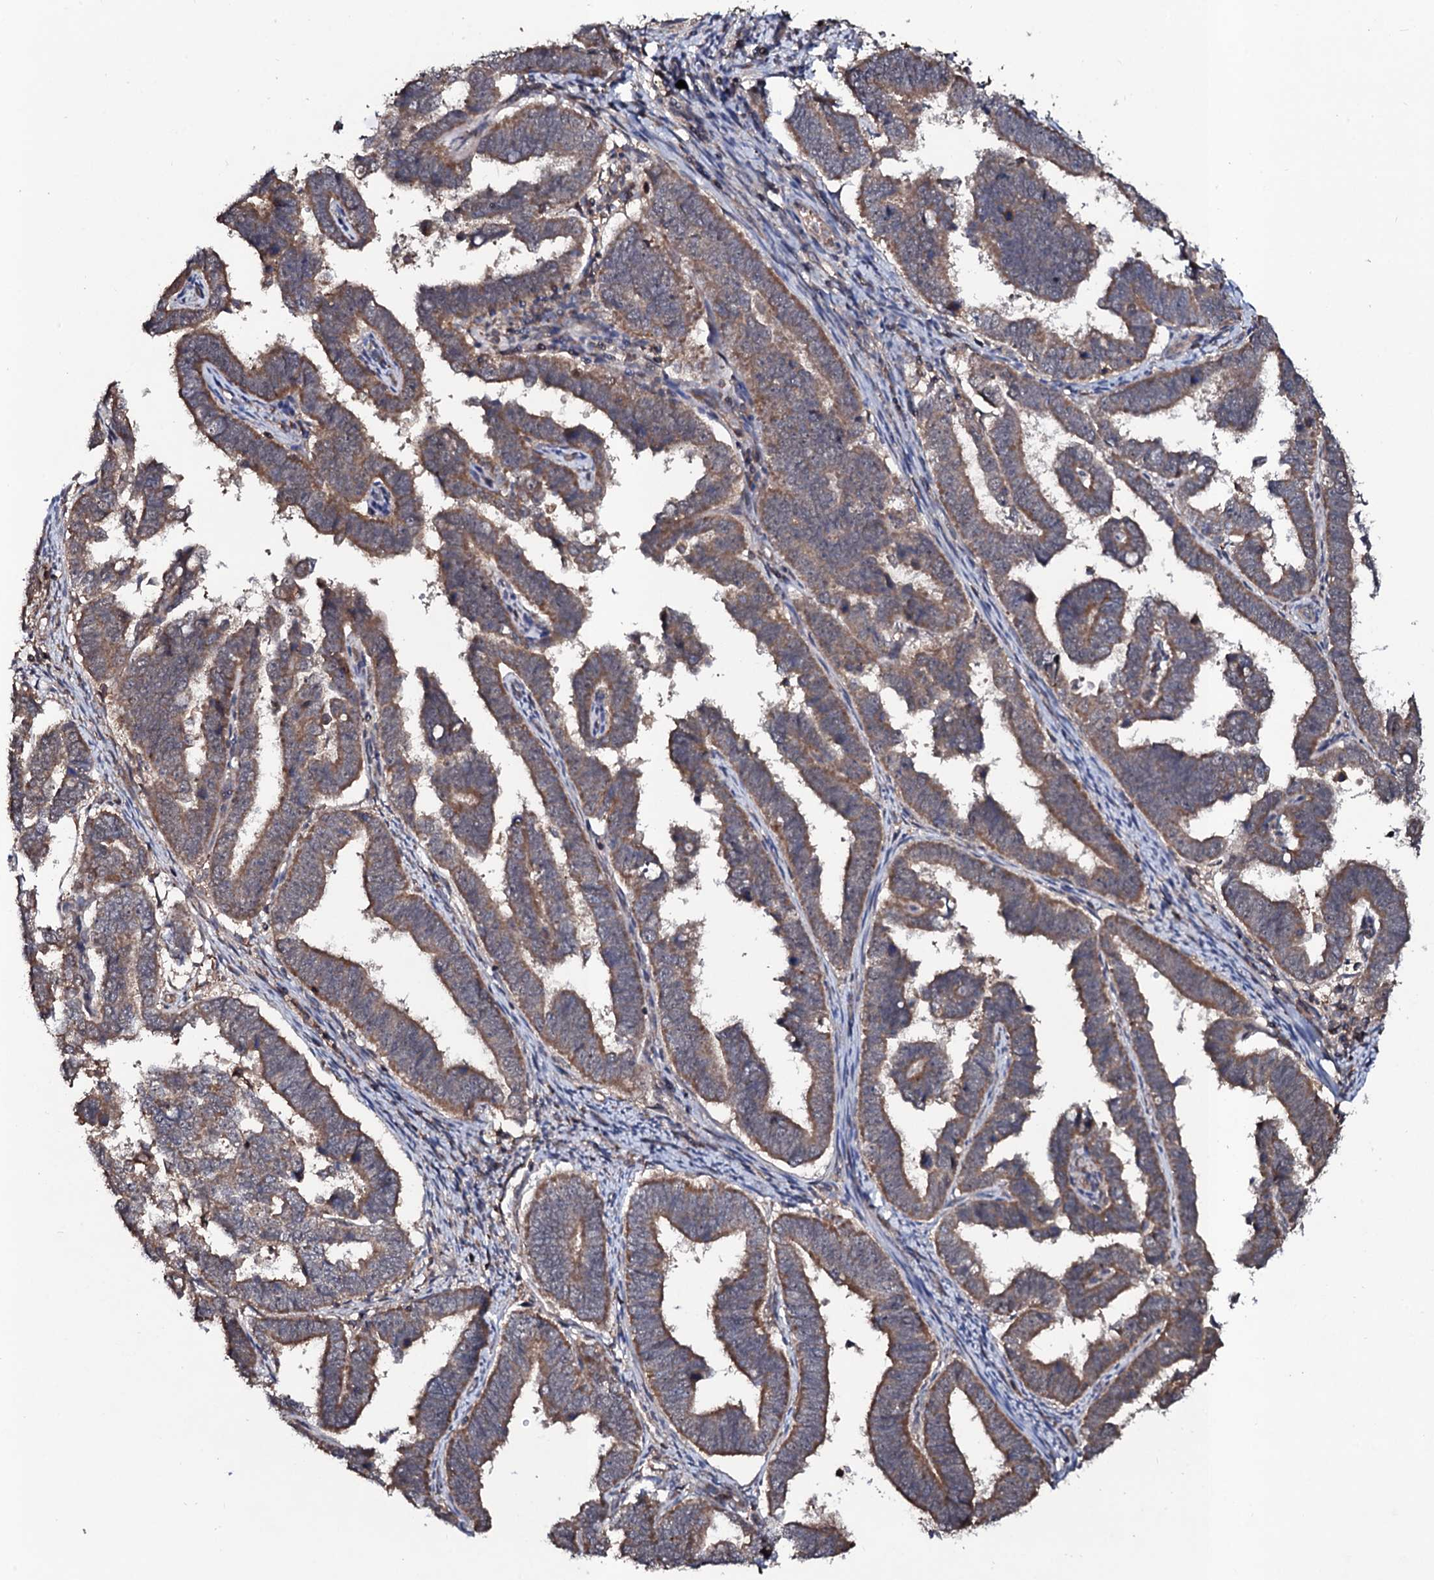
{"staining": {"intensity": "moderate", "quantity": ">75%", "location": "cytoplasmic/membranous"}, "tissue": "endometrial cancer", "cell_type": "Tumor cells", "image_type": "cancer", "snomed": [{"axis": "morphology", "description": "Adenocarcinoma, NOS"}, {"axis": "topography", "description": "Endometrium"}], "caption": "A micrograph showing moderate cytoplasmic/membranous staining in approximately >75% of tumor cells in endometrial adenocarcinoma, as visualized by brown immunohistochemical staining.", "gene": "COG6", "patient": {"sex": "female", "age": 75}}